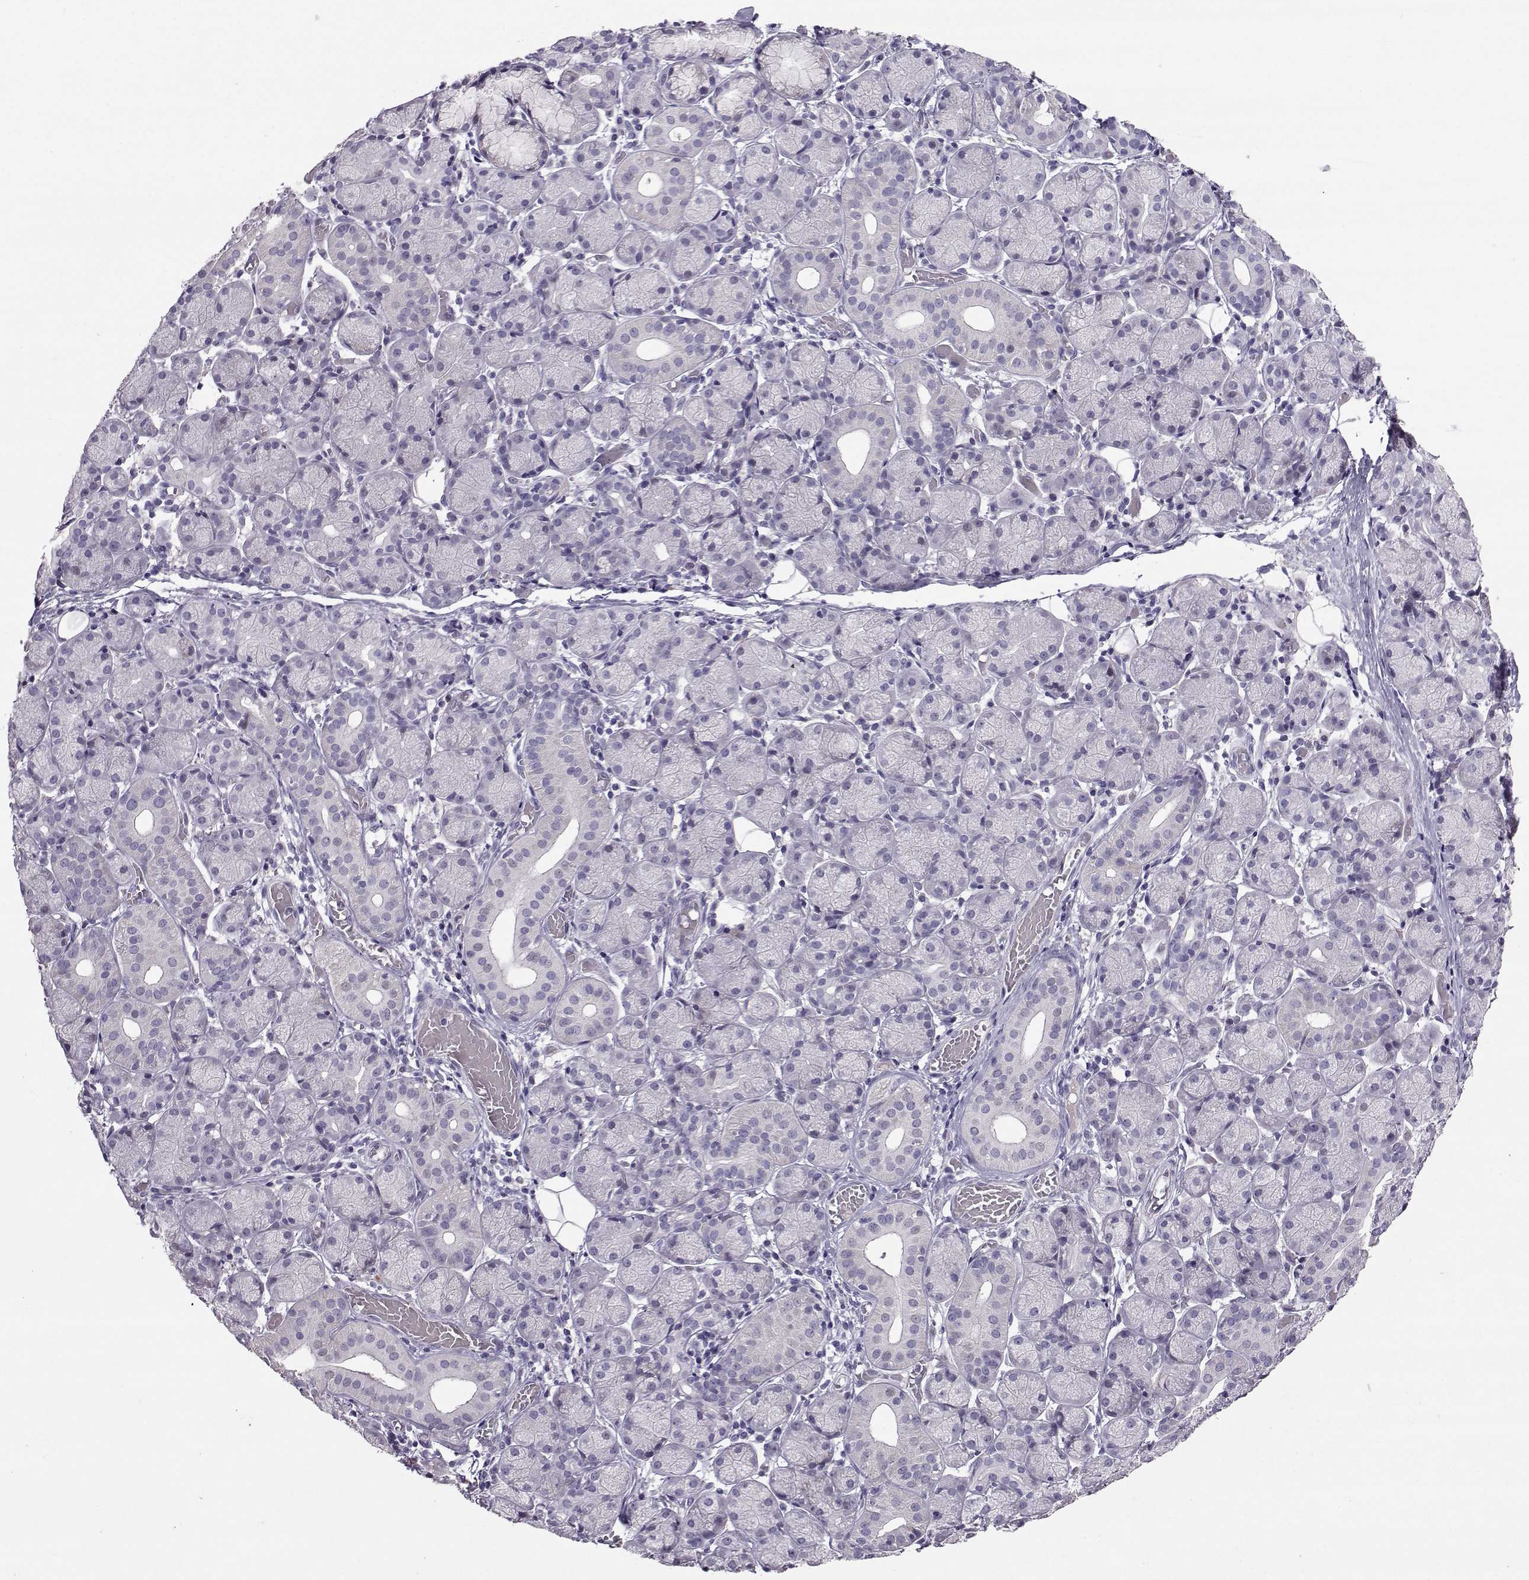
{"staining": {"intensity": "negative", "quantity": "none", "location": "none"}, "tissue": "salivary gland", "cell_type": "Glandular cells", "image_type": "normal", "snomed": [{"axis": "morphology", "description": "Normal tissue, NOS"}, {"axis": "topography", "description": "Salivary gland"}, {"axis": "topography", "description": "Peripheral nerve tissue"}], "caption": "Immunohistochemistry micrograph of benign salivary gland: human salivary gland stained with DAB (3,3'-diaminobenzidine) exhibits no significant protein expression in glandular cells. (DAB immunohistochemistry with hematoxylin counter stain).", "gene": "CARTPT", "patient": {"sex": "female", "age": 24}}